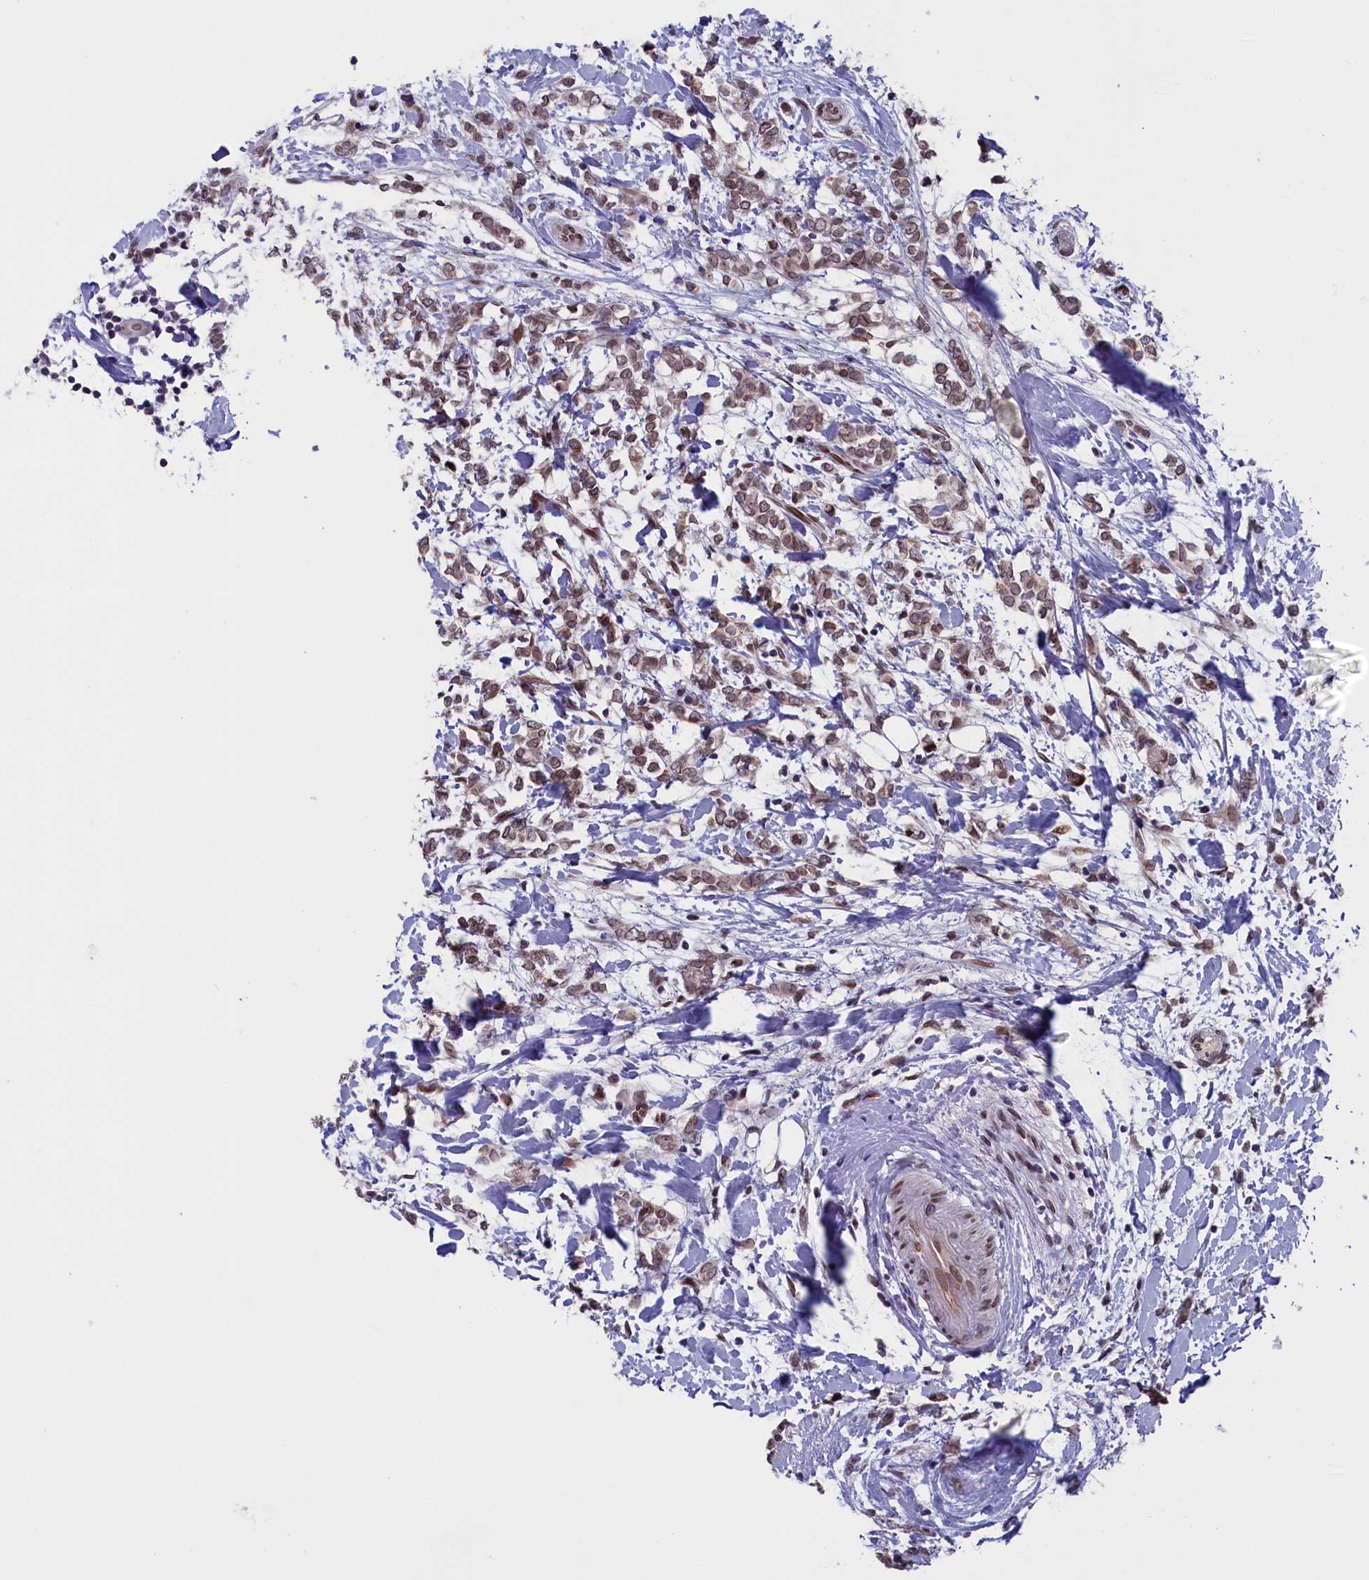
{"staining": {"intensity": "moderate", "quantity": ">75%", "location": "cytoplasmic/membranous,nuclear"}, "tissue": "breast cancer", "cell_type": "Tumor cells", "image_type": "cancer", "snomed": [{"axis": "morphology", "description": "Normal tissue, NOS"}, {"axis": "morphology", "description": "Lobular carcinoma"}, {"axis": "topography", "description": "Breast"}], "caption": "An IHC micrograph of neoplastic tissue is shown. Protein staining in brown shows moderate cytoplasmic/membranous and nuclear positivity in breast lobular carcinoma within tumor cells.", "gene": "GPSM1", "patient": {"sex": "female", "age": 47}}